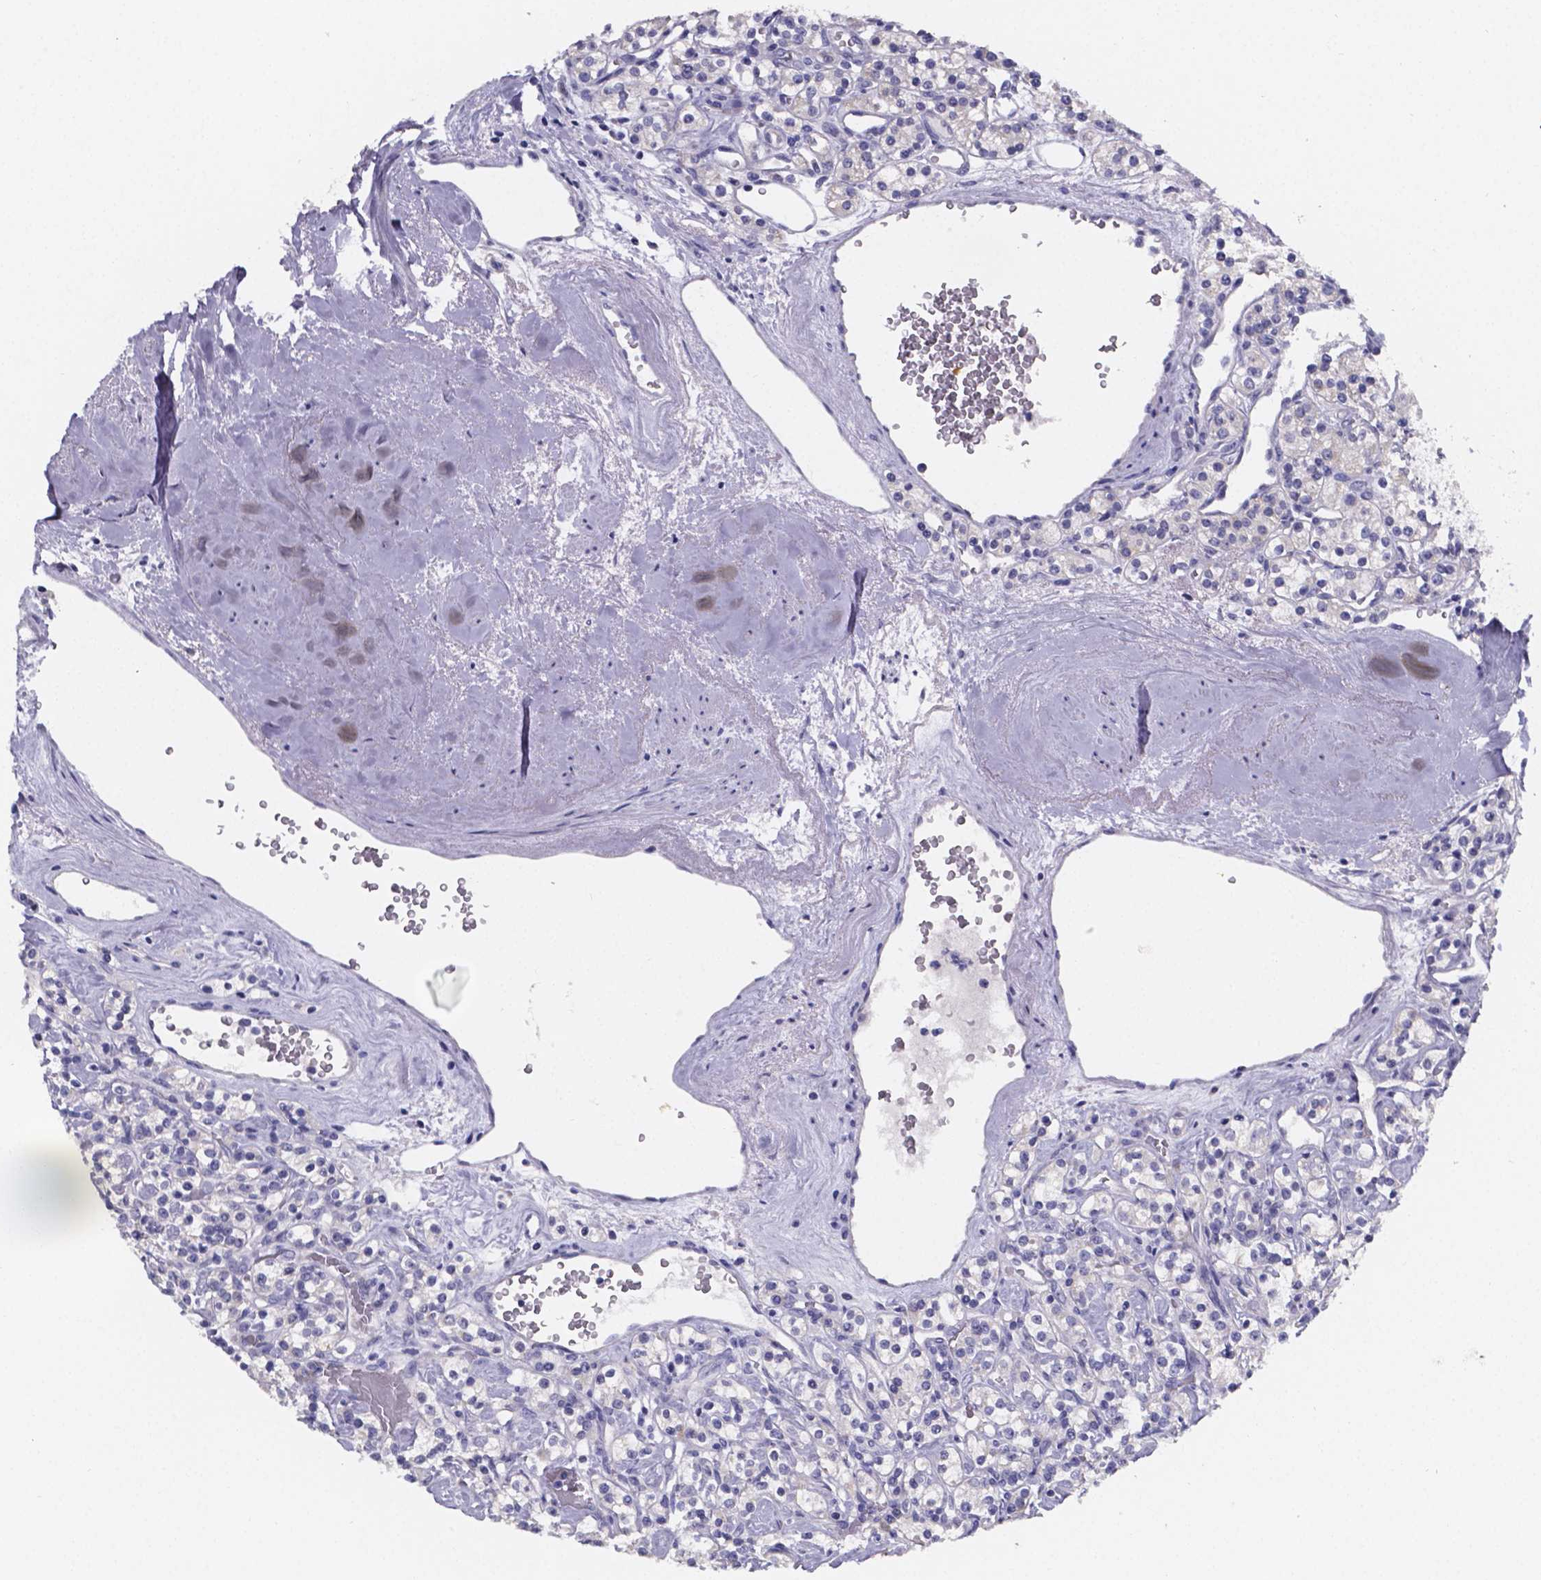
{"staining": {"intensity": "negative", "quantity": "none", "location": "none"}, "tissue": "renal cancer", "cell_type": "Tumor cells", "image_type": "cancer", "snomed": [{"axis": "morphology", "description": "Adenocarcinoma, NOS"}, {"axis": "topography", "description": "Kidney"}], "caption": "A micrograph of renal adenocarcinoma stained for a protein displays no brown staining in tumor cells.", "gene": "PAH", "patient": {"sex": "male", "age": 77}}